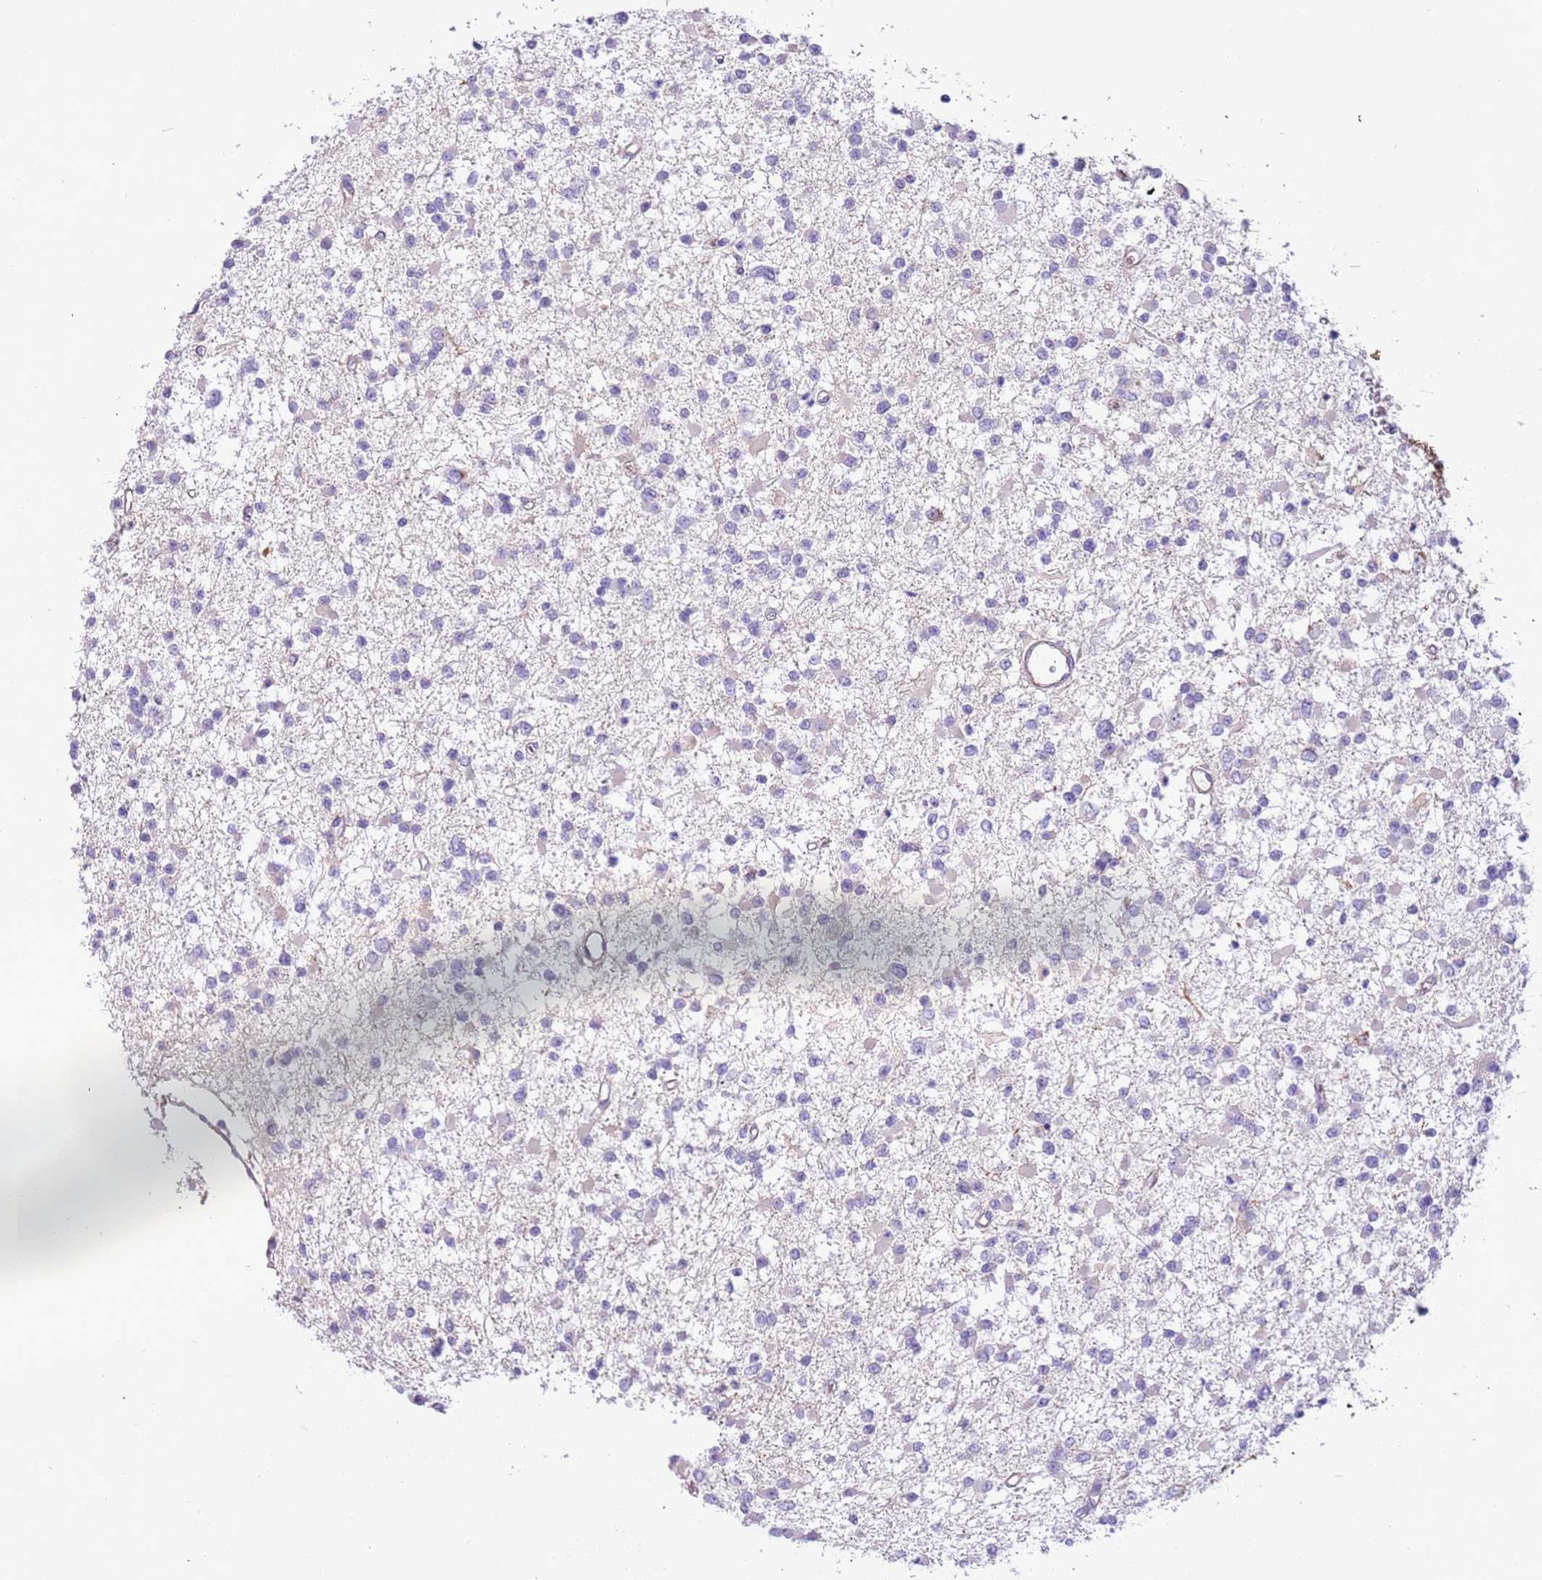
{"staining": {"intensity": "negative", "quantity": "none", "location": "none"}, "tissue": "glioma", "cell_type": "Tumor cells", "image_type": "cancer", "snomed": [{"axis": "morphology", "description": "Glioma, malignant, Low grade"}, {"axis": "topography", "description": "Brain"}], "caption": "Histopathology image shows no significant protein expression in tumor cells of malignant glioma (low-grade).", "gene": "NAALADL1", "patient": {"sex": "female", "age": 22}}